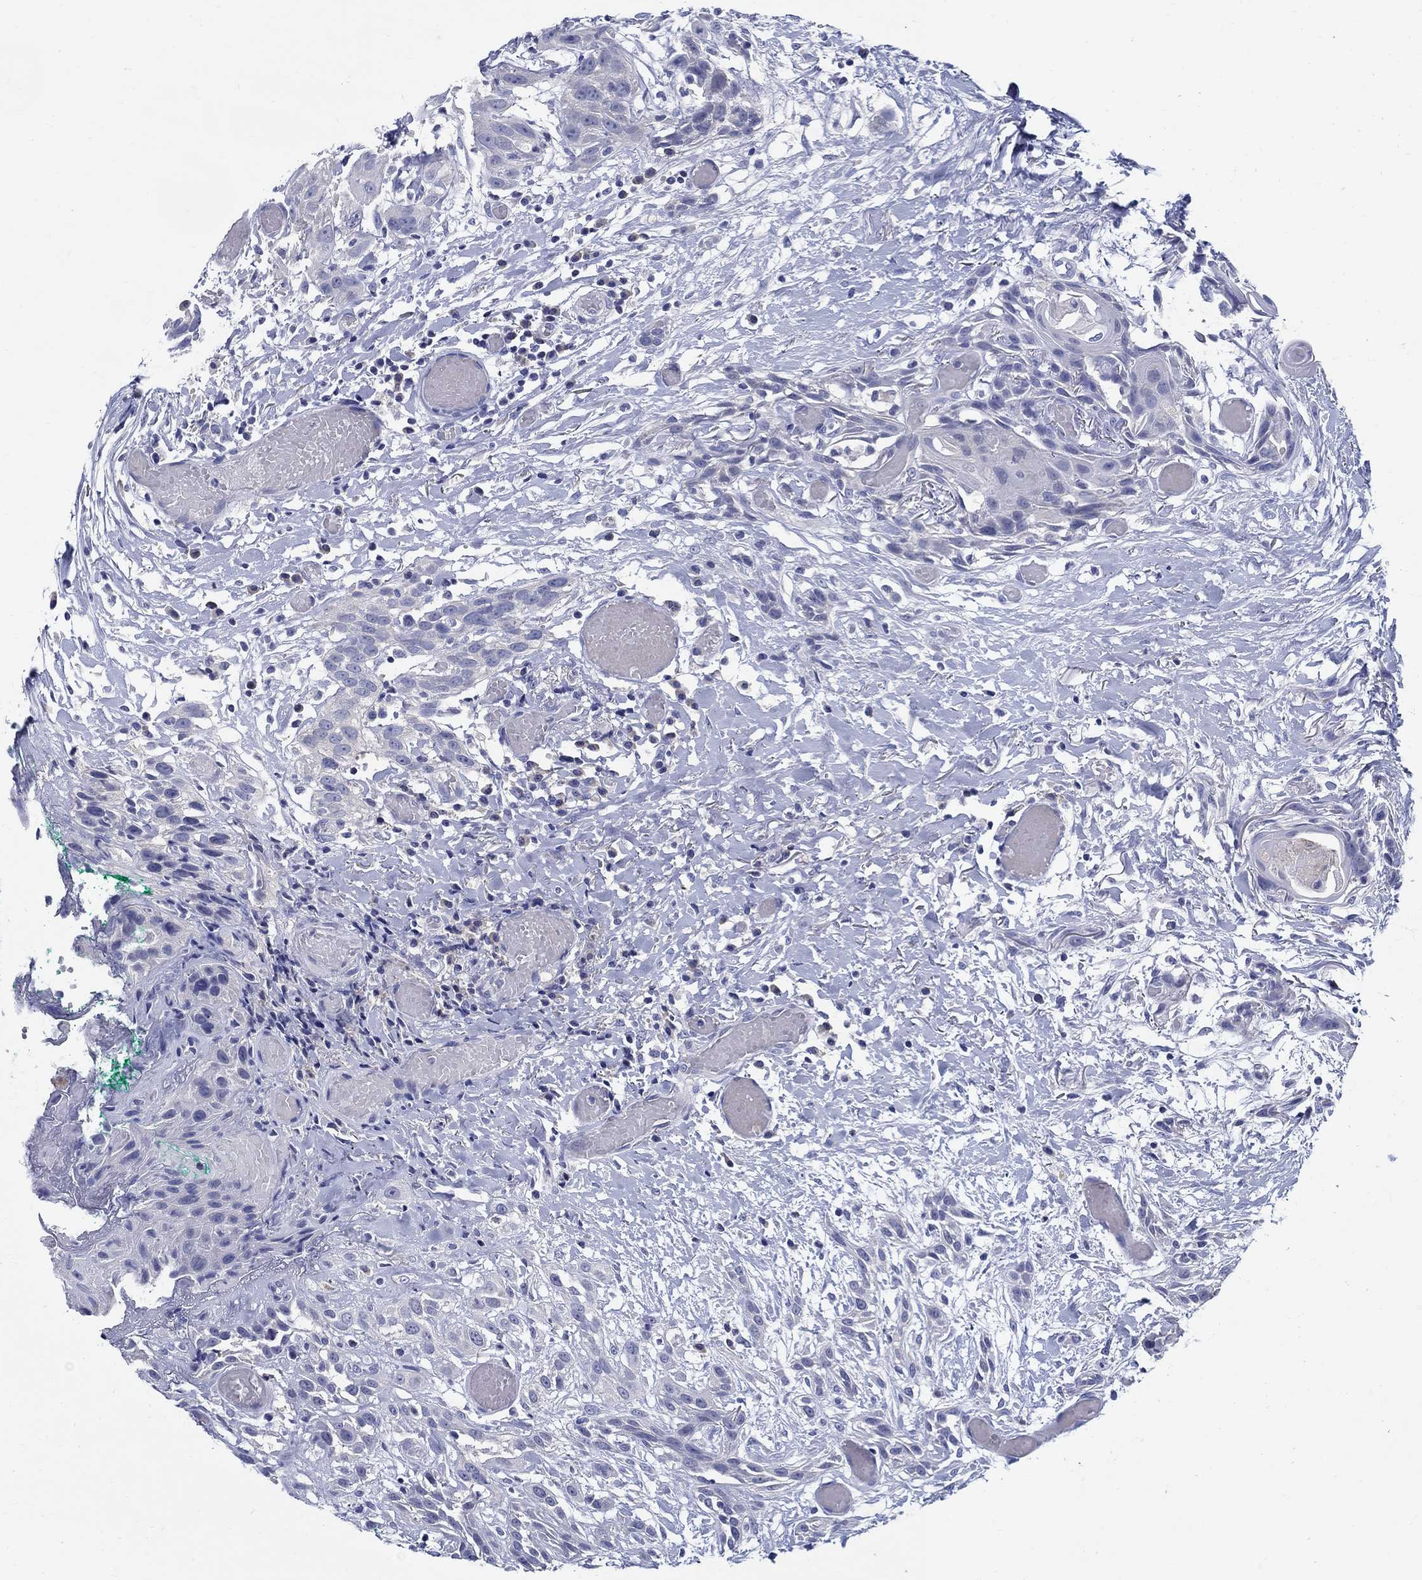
{"staining": {"intensity": "negative", "quantity": "none", "location": "none"}, "tissue": "head and neck cancer", "cell_type": "Tumor cells", "image_type": "cancer", "snomed": [{"axis": "morphology", "description": "Normal tissue, NOS"}, {"axis": "morphology", "description": "Squamous cell carcinoma, NOS"}, {"axis": "topography", "description": "Oral tissue"}, {"axis": "topography", "description": "Salivary gland"}, {"axis": "topography", "description": "Head-Neck"}], "caption": "DAB (3,3'-diaminobenzidine) immunohistochemical staining of head and neck cancer (squamous cell carcinoma) reveals no significant positivity in tumor cells.", "gene": "CRYGD", "patient": {"sex": "female", "age": 62}}